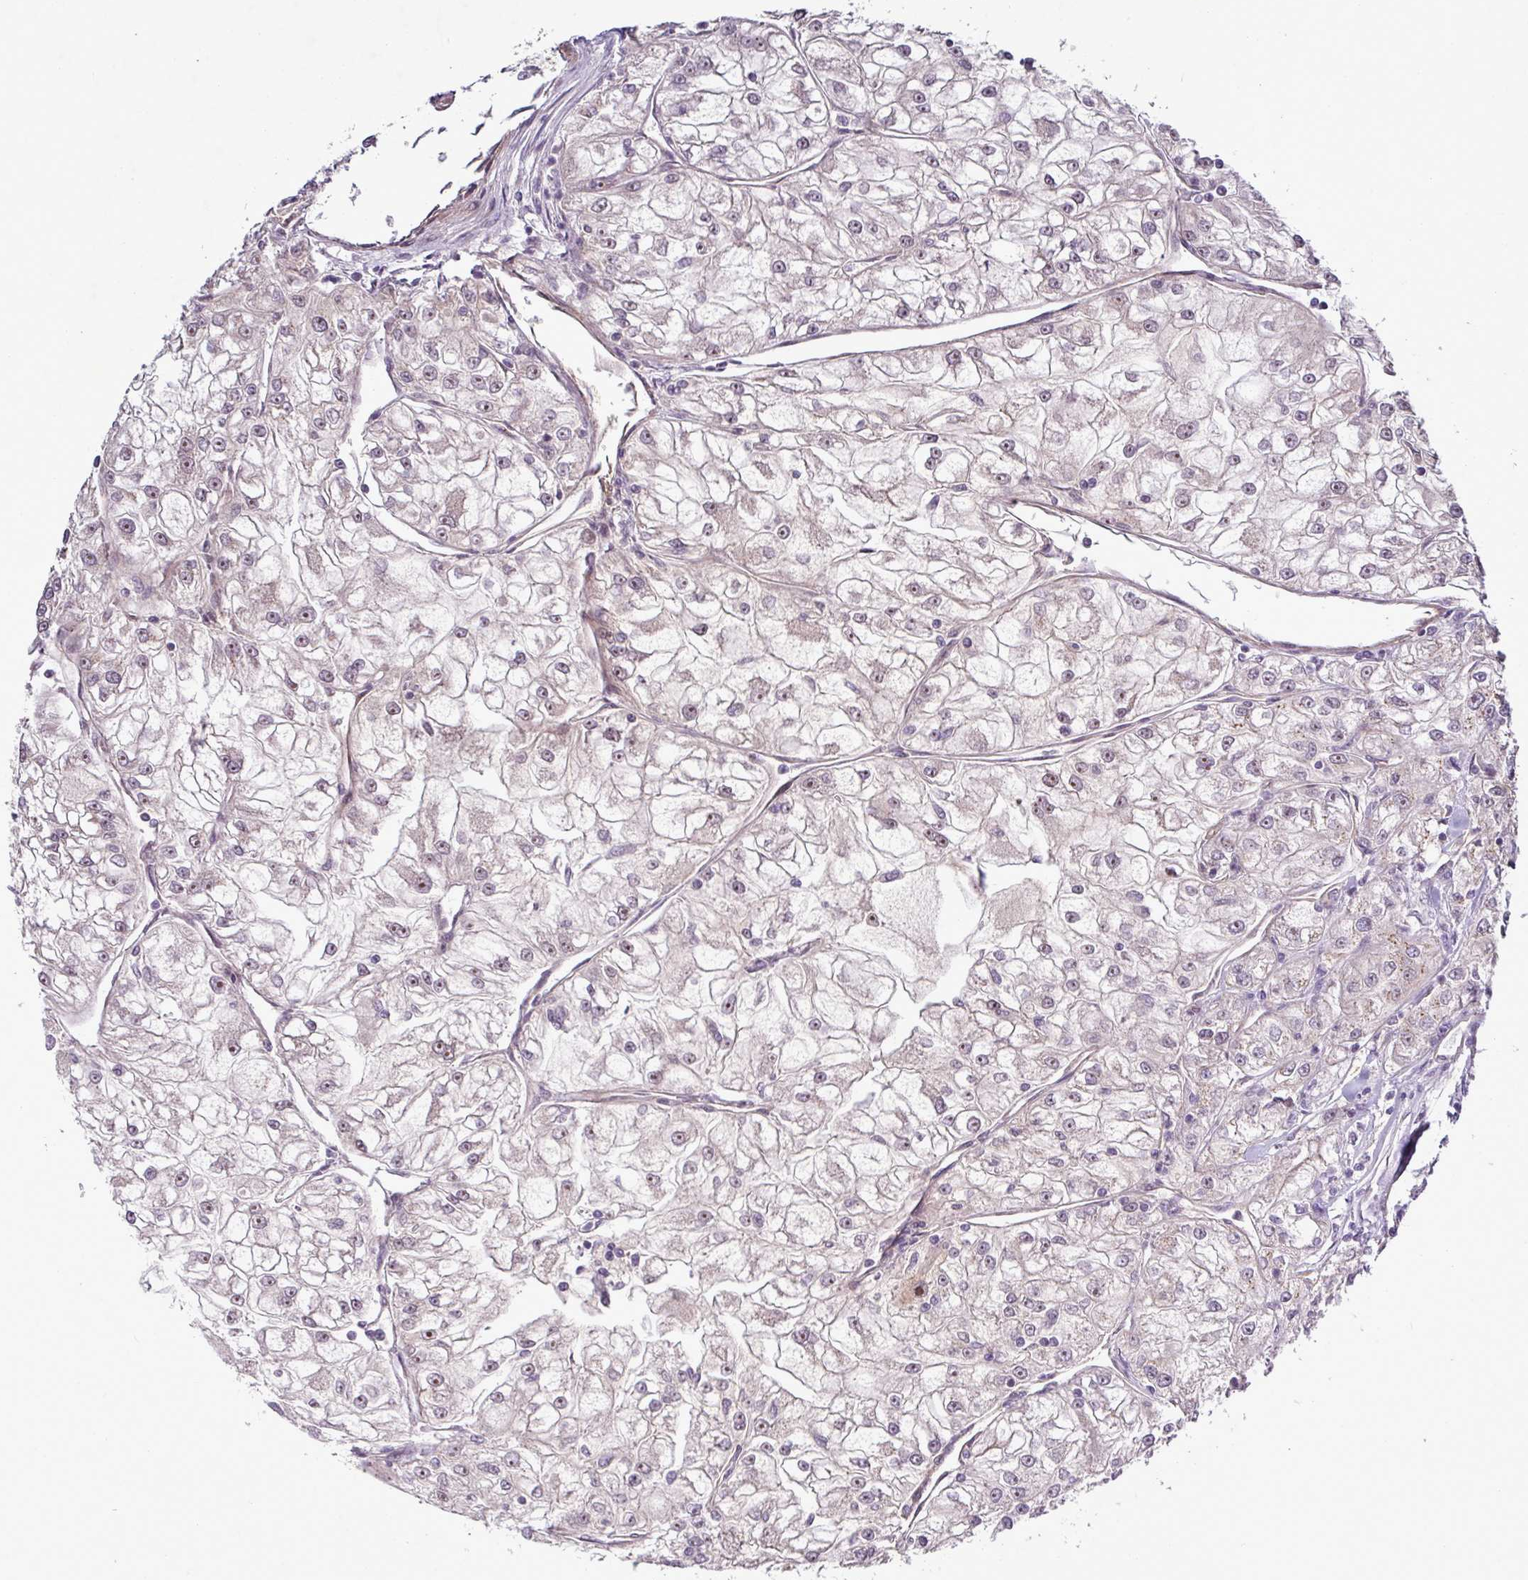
{"staining": {"intensity": "negative", "quantity": "none", "location": "none"}, "tissue": "renal cancer", "cell_type": "Tumor cells", "image_type": "cancer", "snomed": [{"axis": "morphology", "description": "Adenocarcinoma, NOS"}, {"axis": "topography", "description": "Kidney"}], "caption": "Immunohistochemical staining of renal adenocarcinoma exhibits no significant staining in tumor cells. (DAB (3,3'-diaminobenzidine) immunohistochemistry (IHC) with hematoxylin counter stain).", "gene": "PCDH1", "patient": {"sex": "female", "age": 72}}